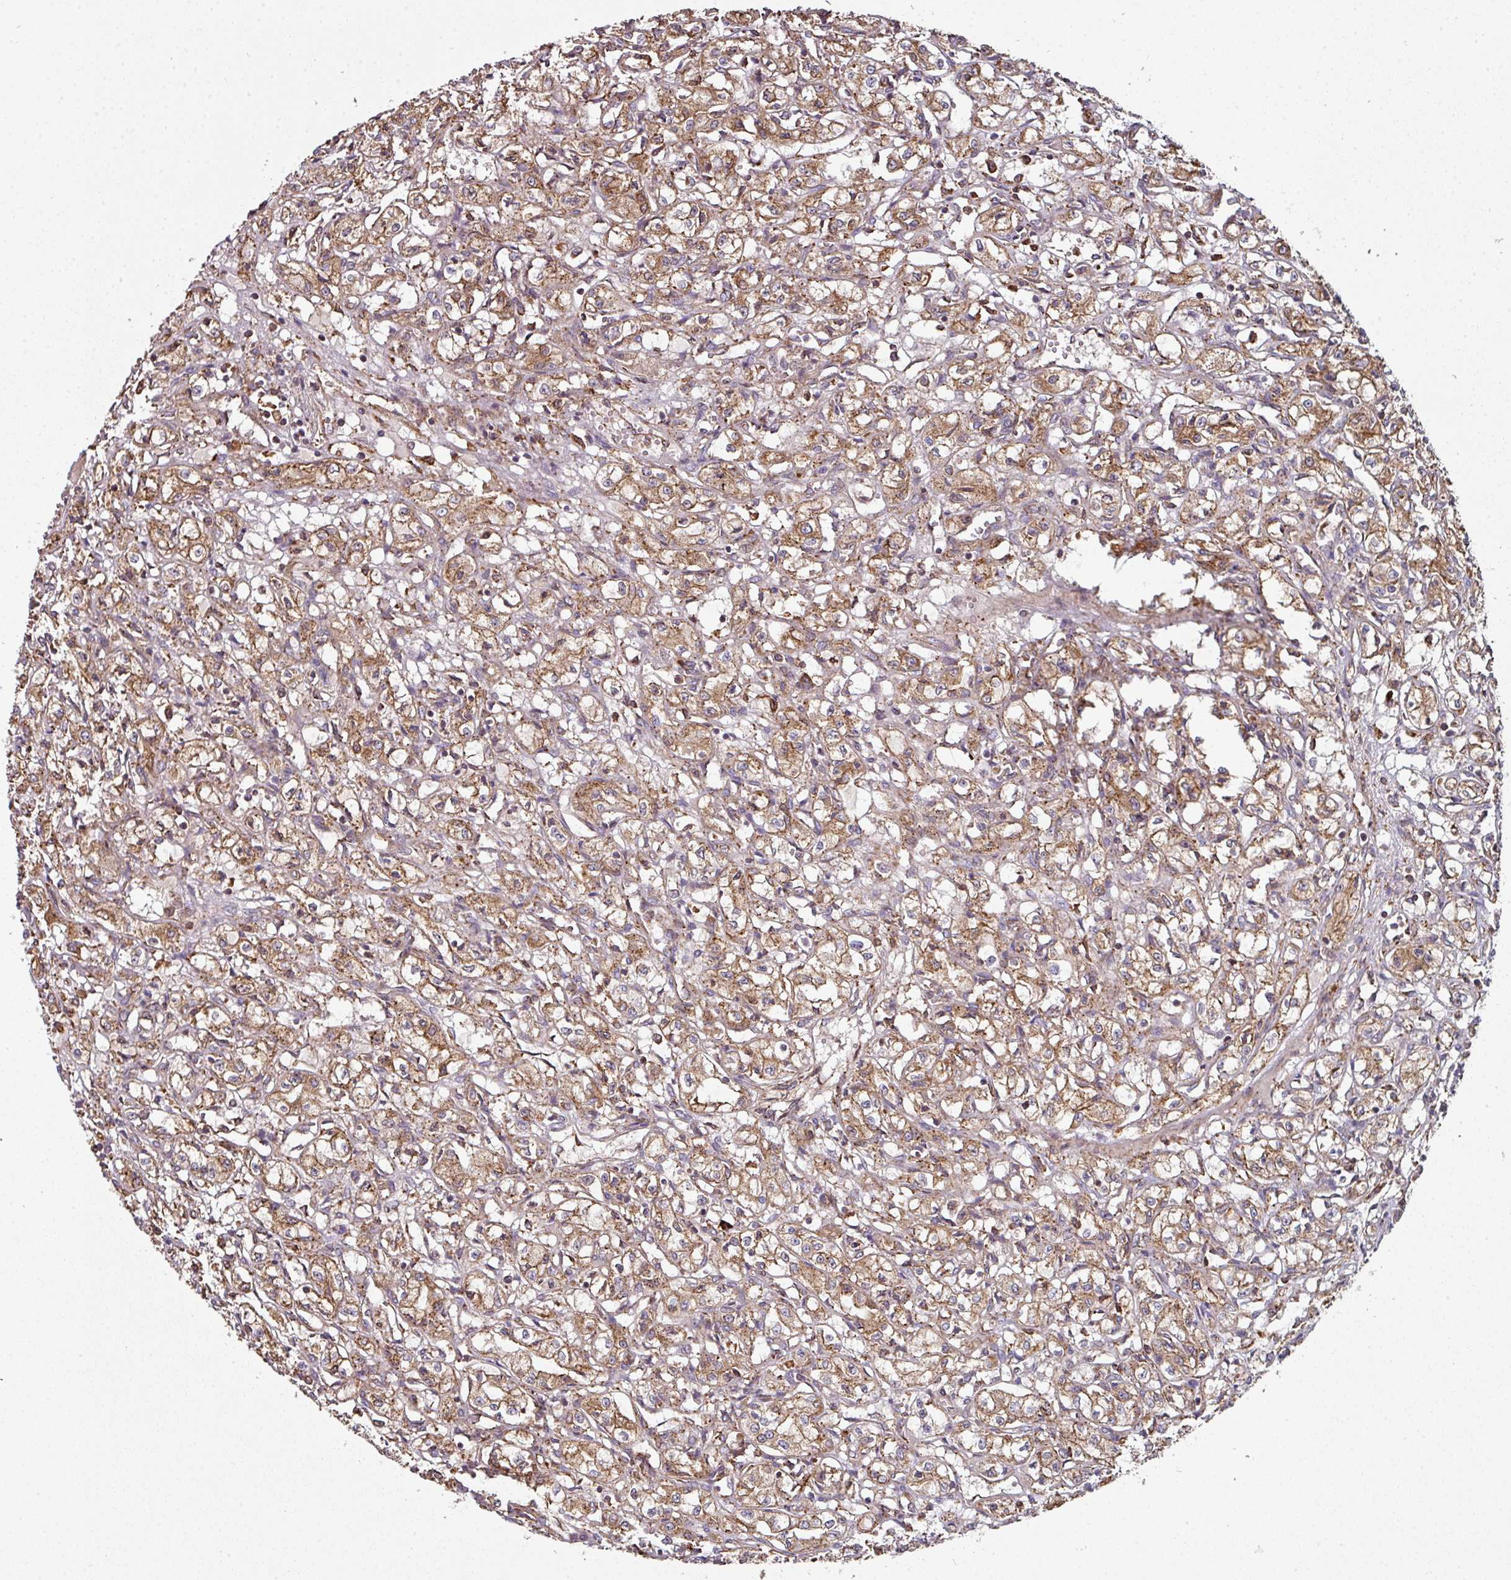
{"staining": {"intensity": "moderate", "quantity": ">75%", "location": "cytoplasmic/membranous"}, "tissue": "renal cancer", "cell_type": "Tumor cells", "image_type": "cancer", "snomed": [{"axis": "morphology", "description": "Adenocarcinoma, NOS"}, {"axis": "topography", "description": "Kidney"}], "caption": "Immunohistochemistry (IHC) (DAB (3,3'-diaminobenzidine)) staining of renal adenocarcinoma shows moderate cytoplasmic/membranous protein staining in approximately >75% of tumor cells.", "gene": "FAT4", "patient": {"sex": "male", "age": 56}}